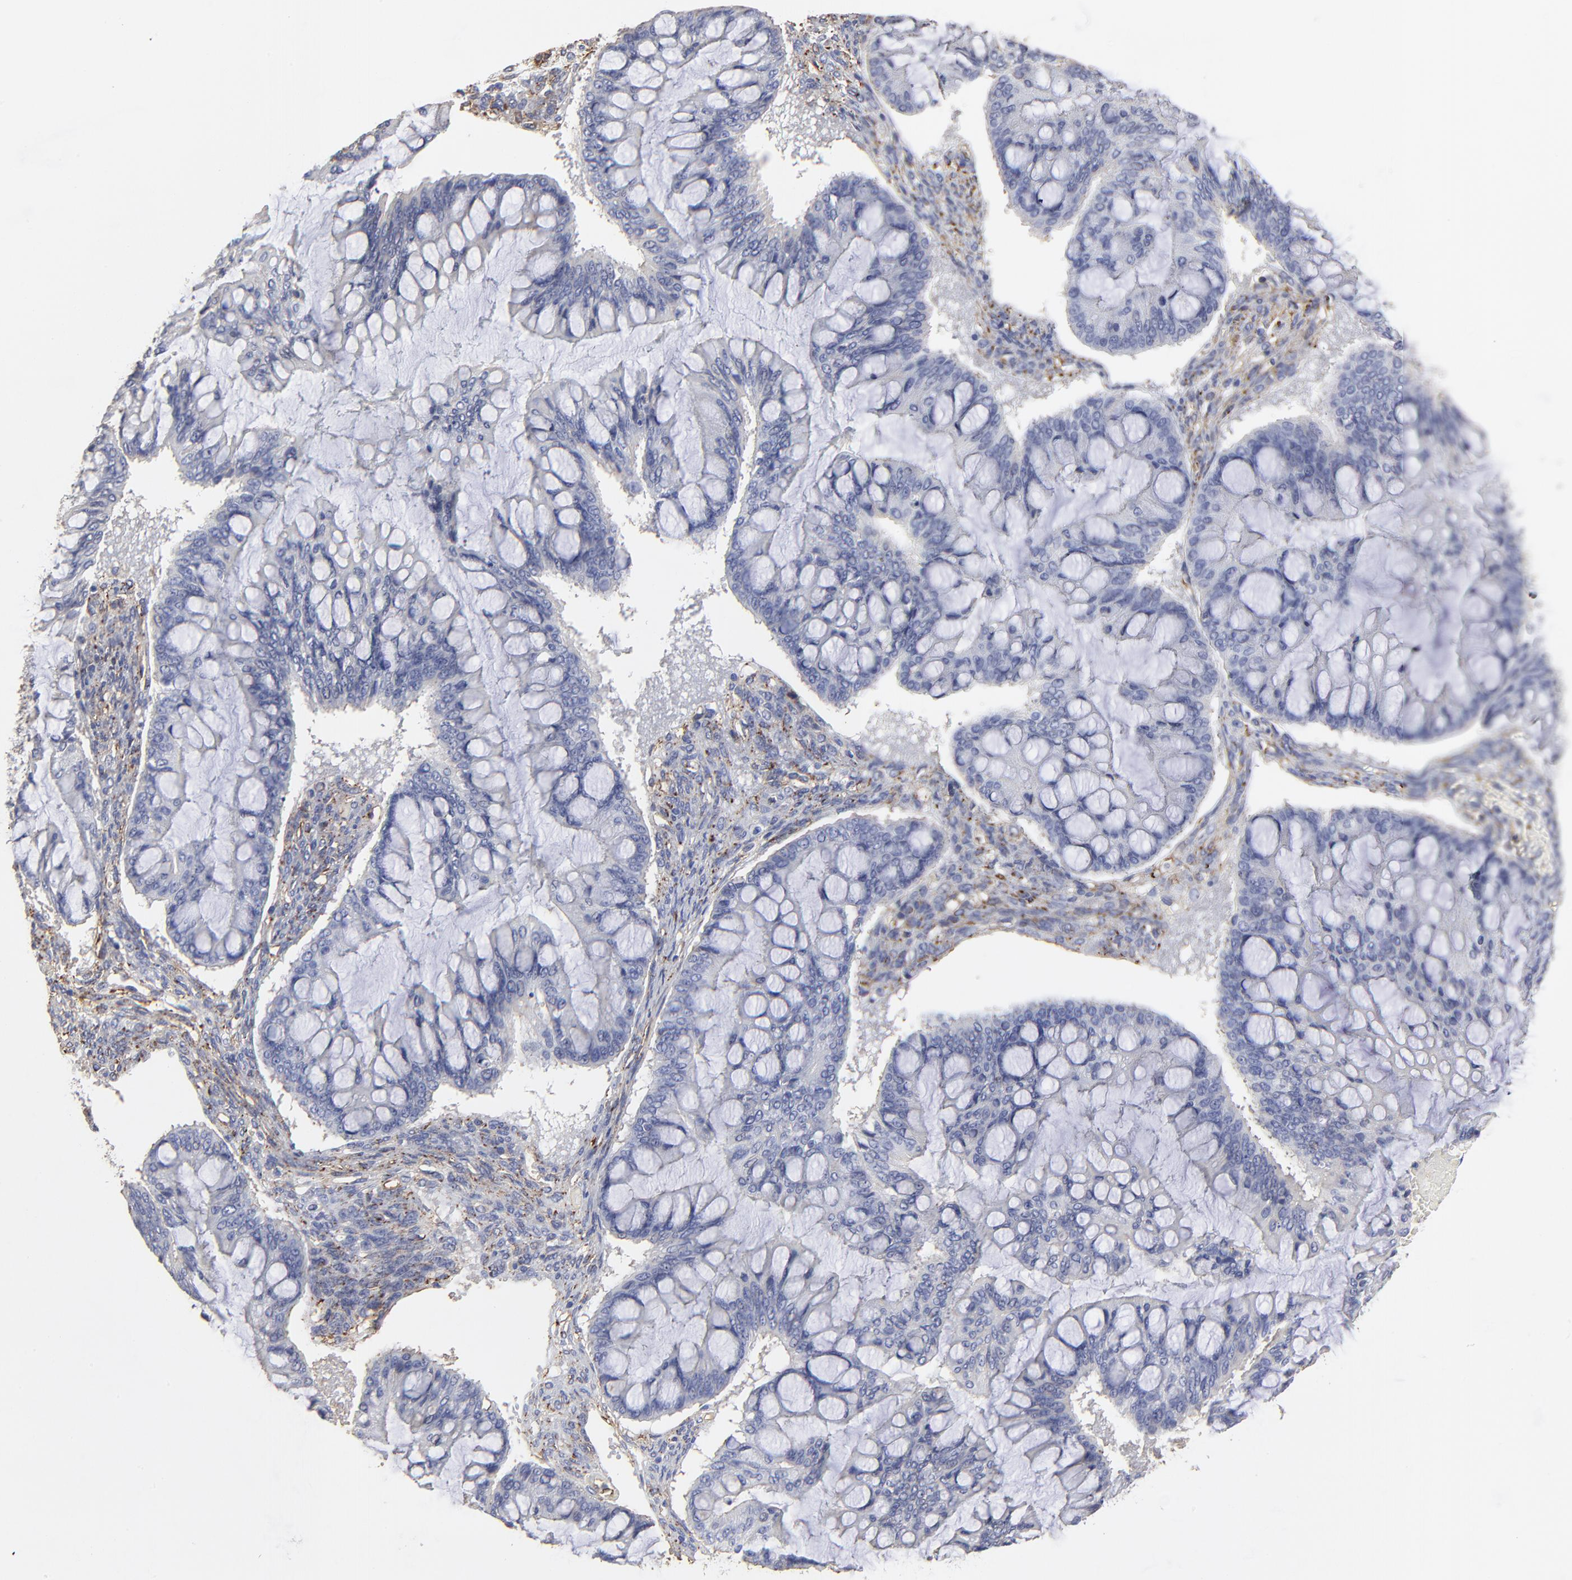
{"staining": {"intensity": "negative", "quantity": "none", "location": "none"}, "tissue": "ovarian cancer", "cell_type": "Tumor cells", "image_type": "cancer", "snomed": [{"axis": "morphology", "description": "Cystadenocarcinoma, mucinous, NOS"}, {"axis": "topography", "description": "Ovary"}], "caption": "High power microscopy histopathology image of an IHC histopathology image of ovarian cancer, revealing no significant staining in tumor cells.", "gene": "ANXA6", "patient": {"sex": "female", "age": 73}}